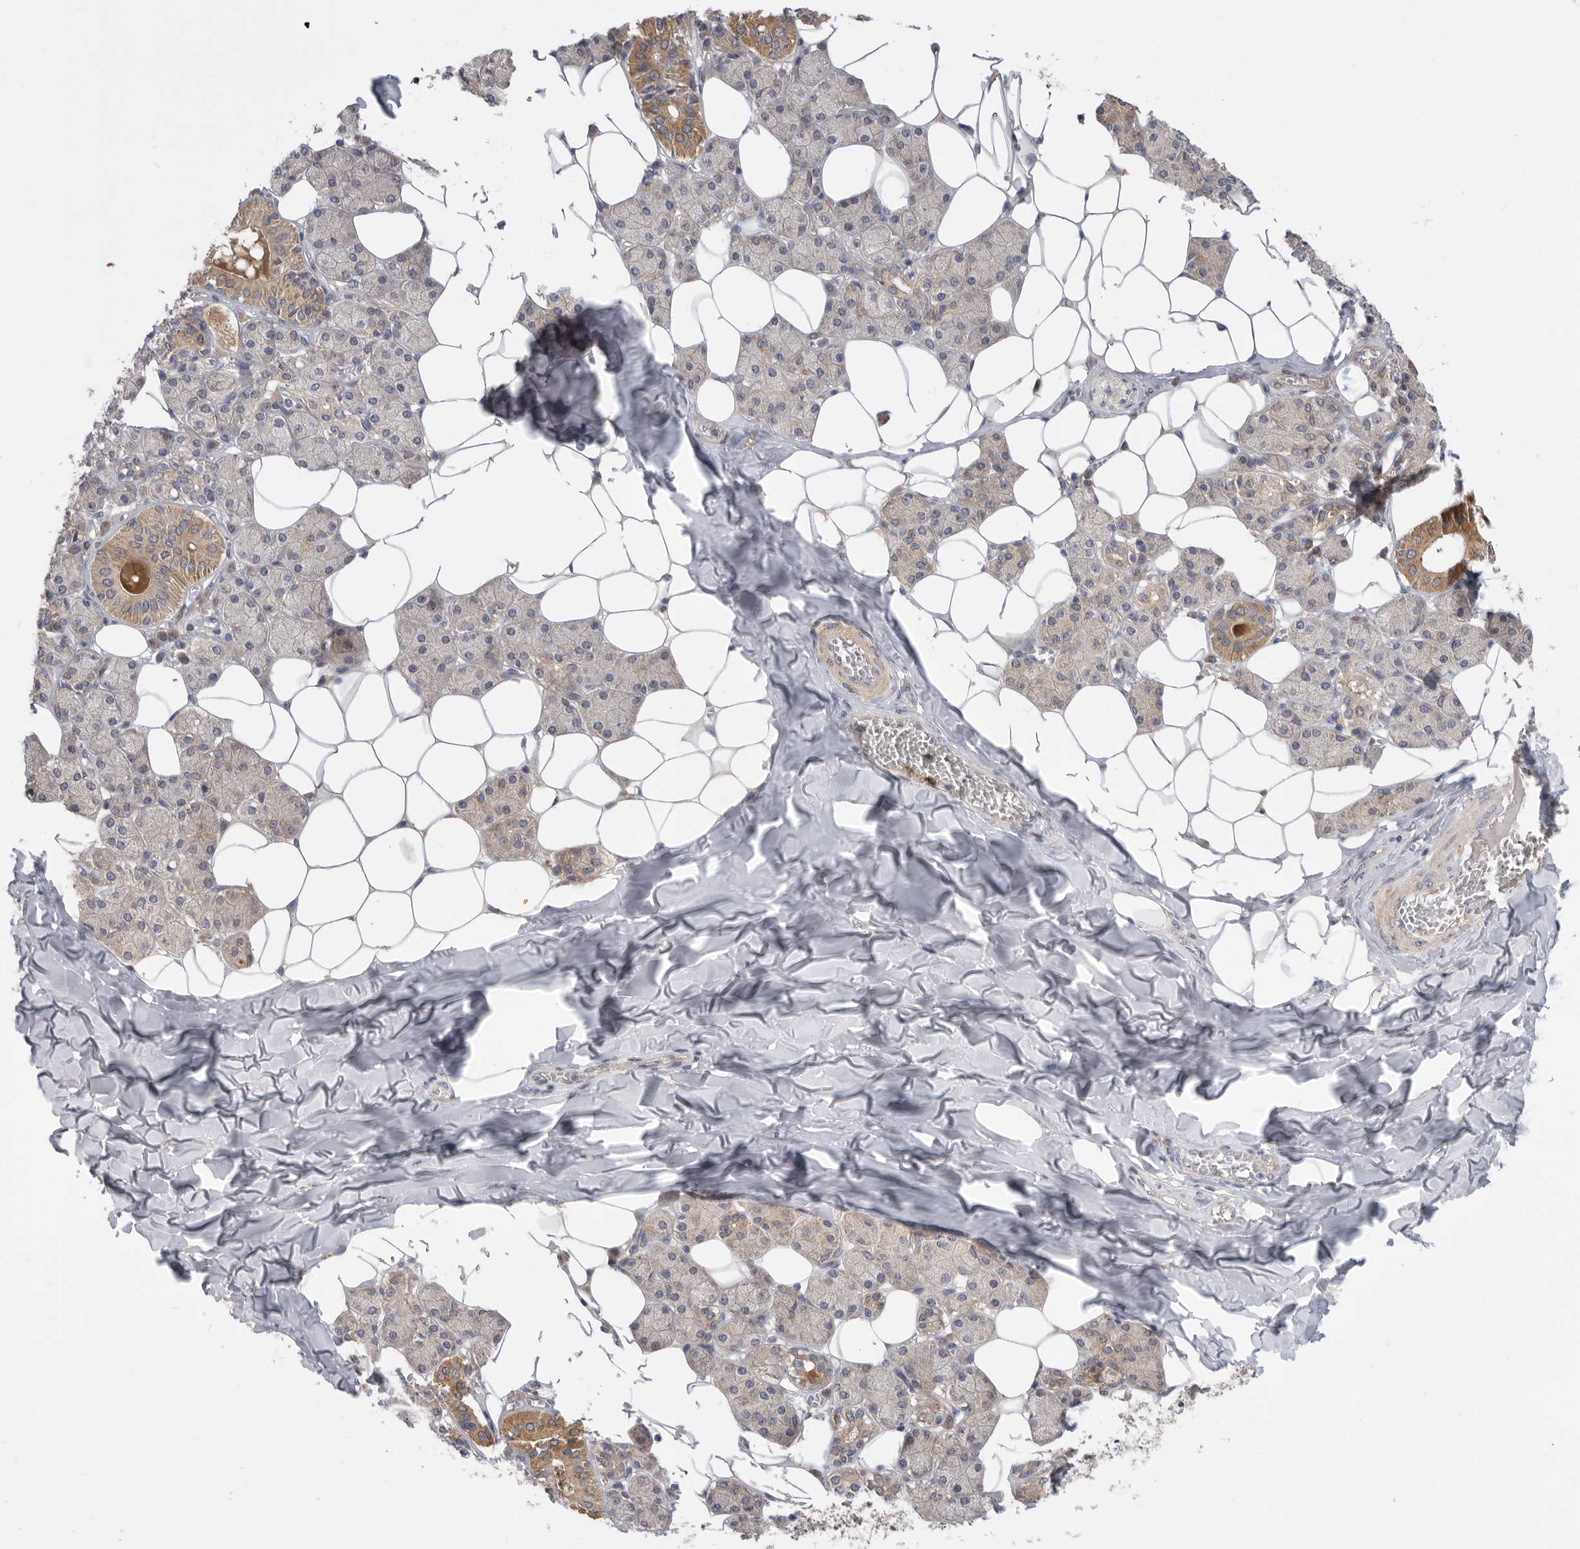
{"staining": {"intensity": "moderate", "quantity": "25%-75%", "location": "cytoplasmic/membranous"}, "tissue": "salivary gland", "cell_type": "Glandular cells", "image_type": "normal", "snomed": [{"axis": "morphology", "description": "Normal tissue, NOS"}, {"axis": "topography", "description": "Salivary gland"}], "caption": "Brown immunohistochemical staining in benign salivary gland displays moderate cytoplasmic/membranous staining in approximately 25%-75% of glandular cells.", "gene": "MTFR1L", "patient": {"sex": "female", "age": 33}}